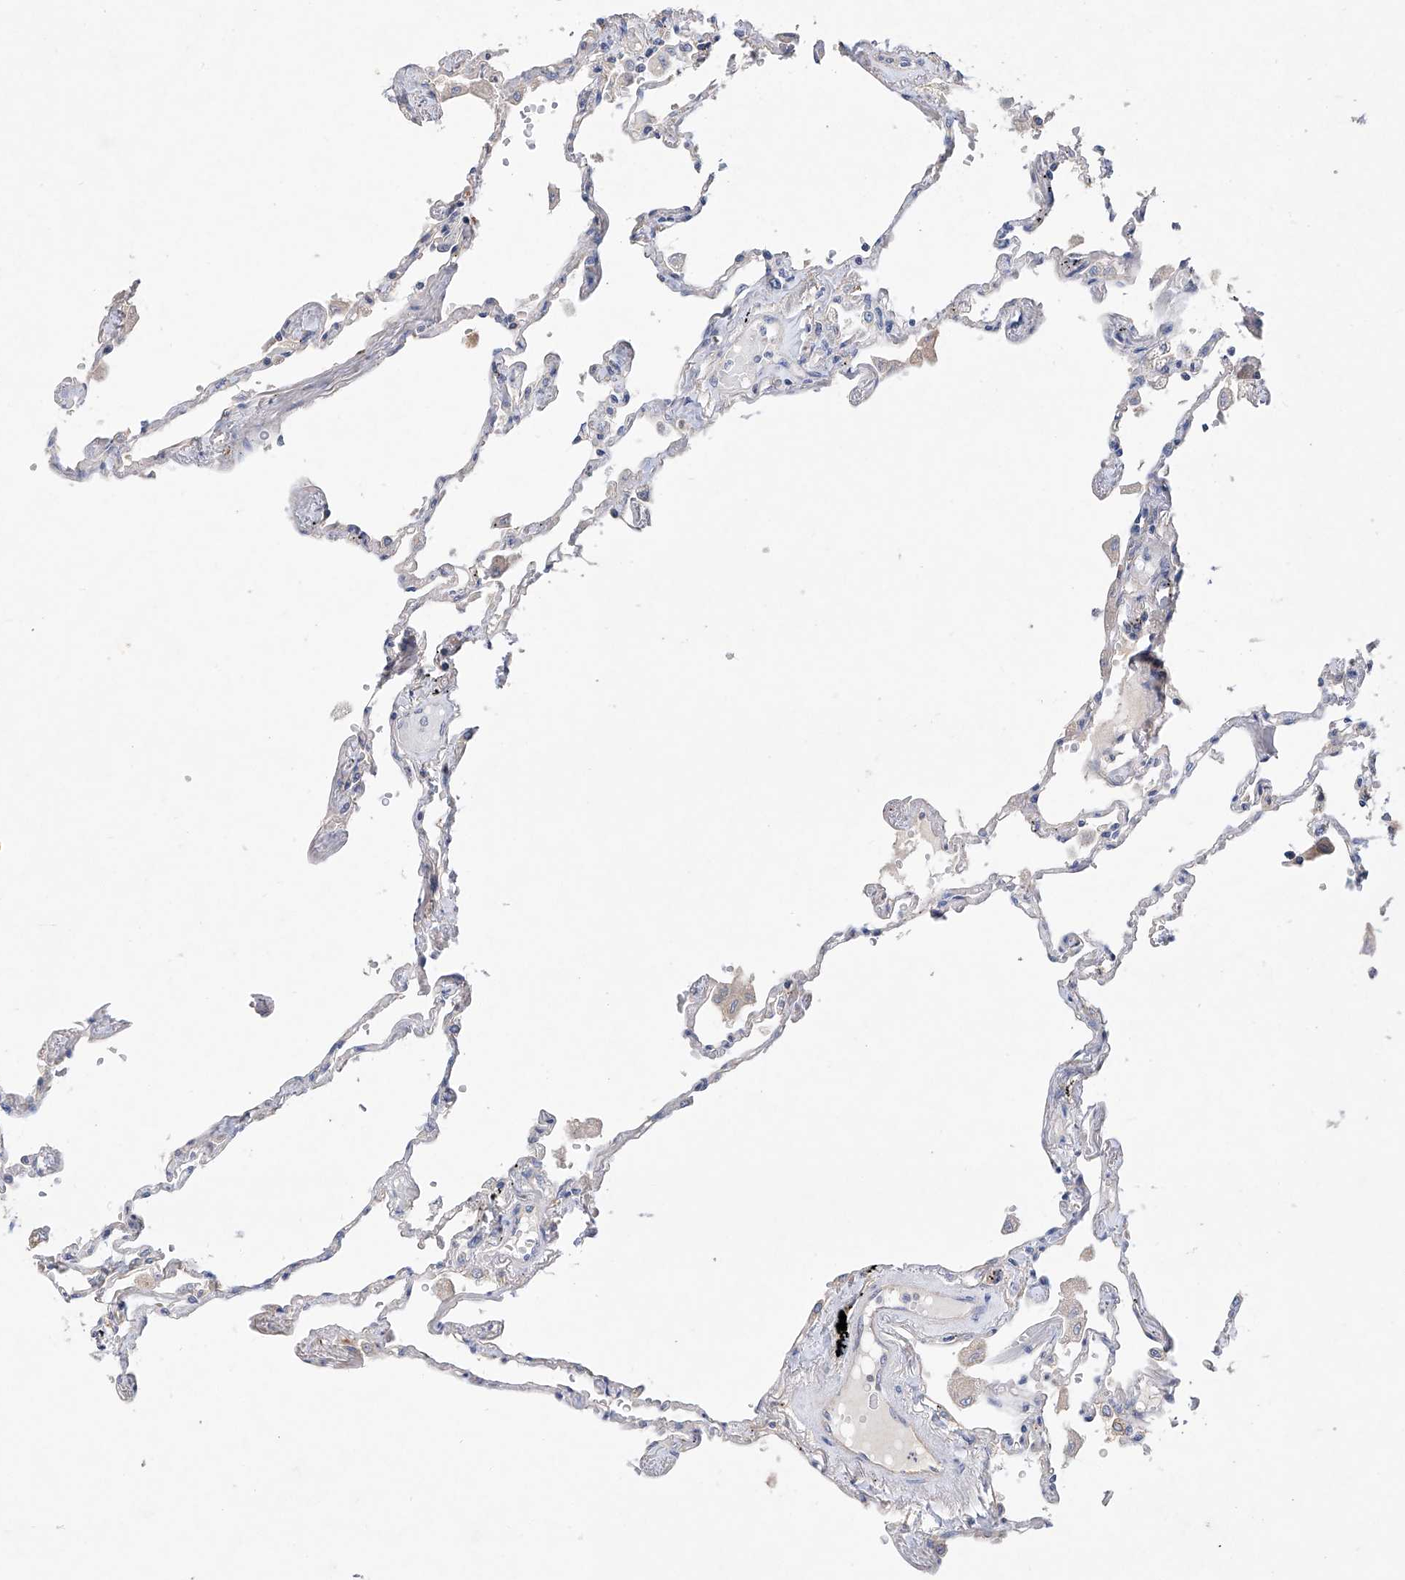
{"staining": {"intensity": "negative", "quantity": "none", "location": "none"}, "tissue": "lung", "cell_type": "Alveolar cells", "image_type": "normal", "snomed": [{"axis": "morphology", "description": "Normal tissue, NOS"}, {"axis": "topography", "description": "Lung"}], "caption": "Alveolar cells show no significant staining in benign lung.", "gene": "AMD1", "patient": {"sex": "female", "age": 67}}